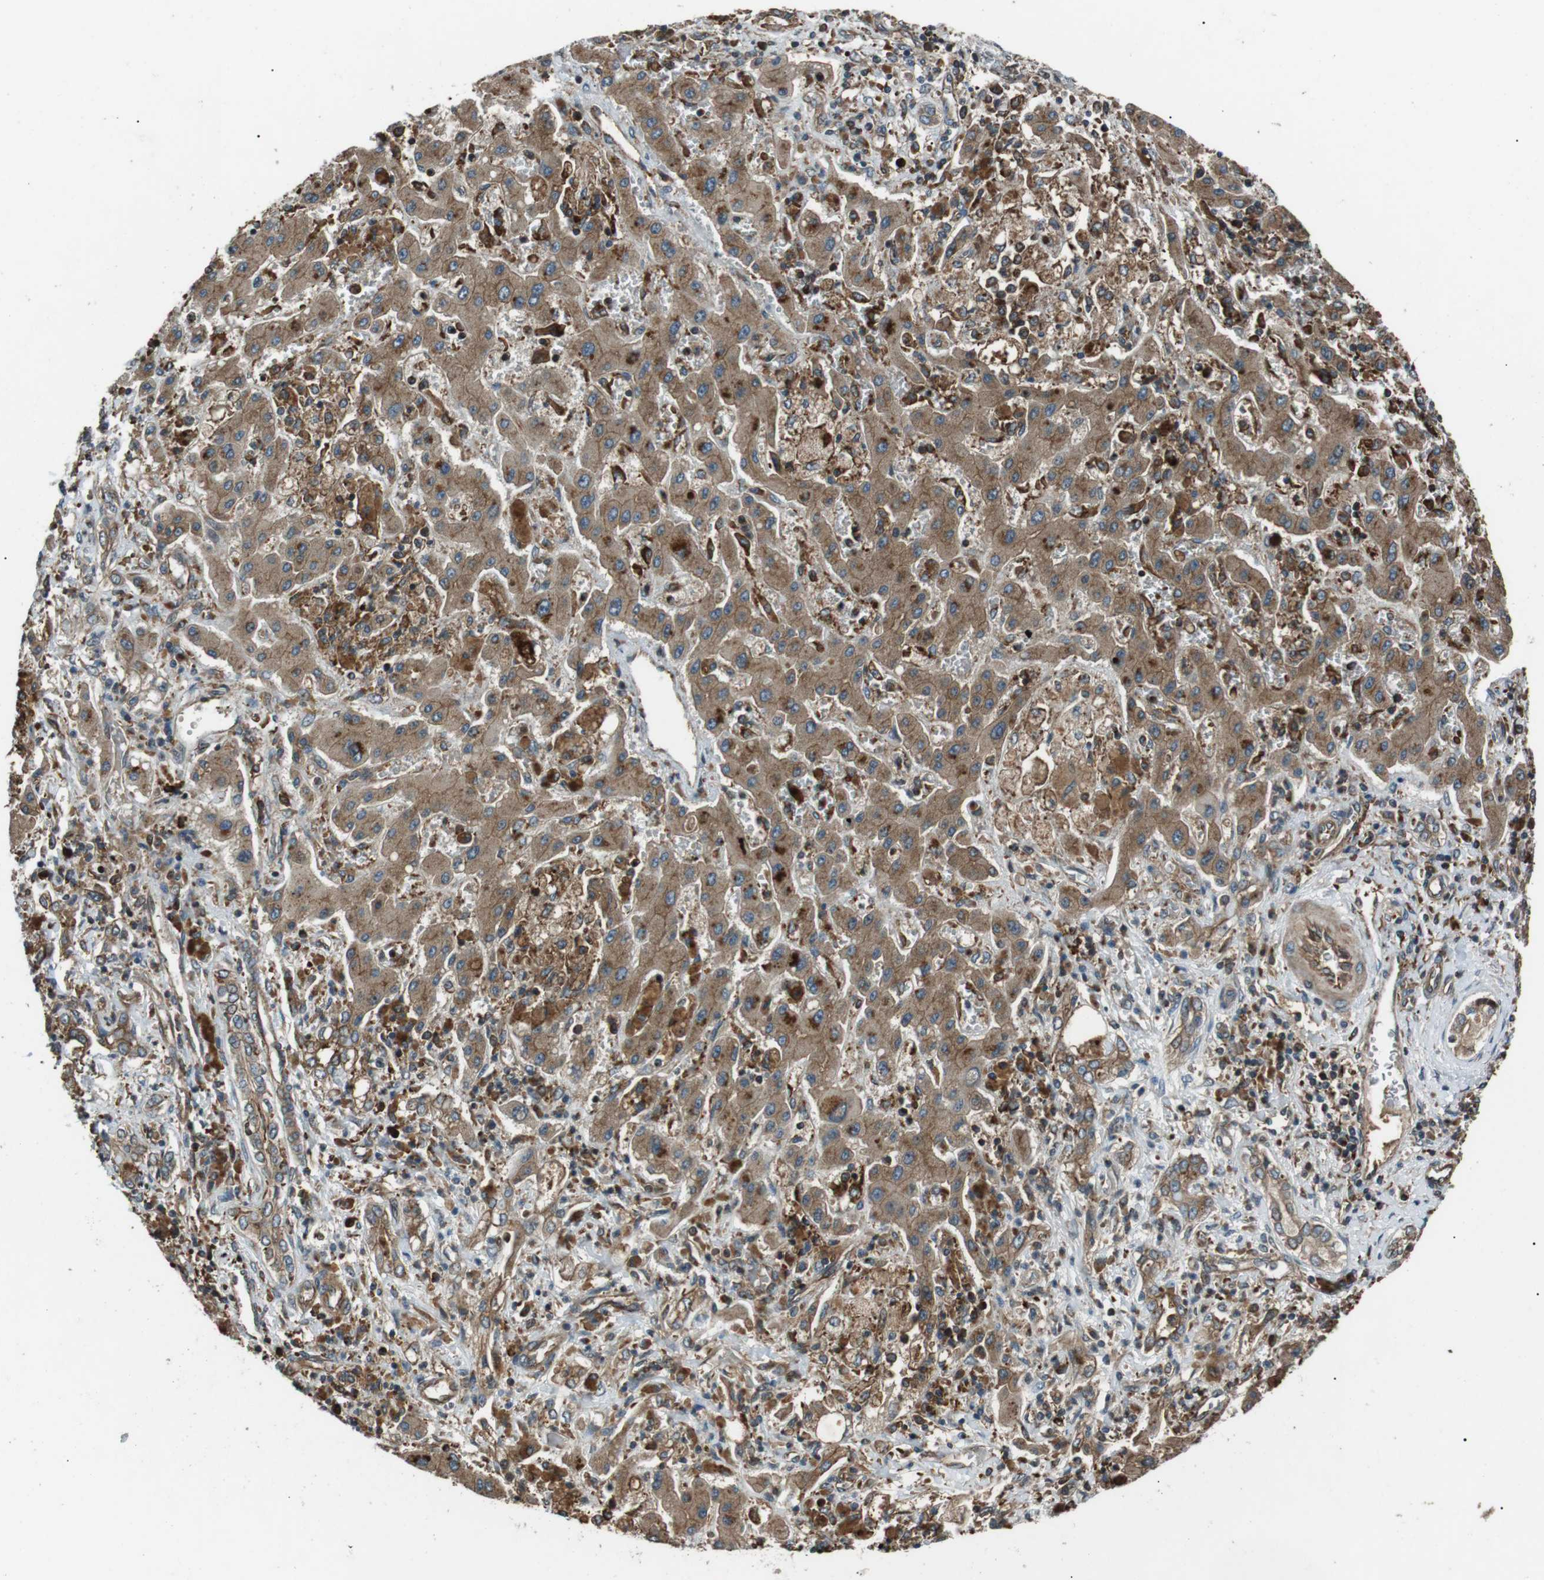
{"staining": {"intensity": "moderate", "quantity": ">75%", "location": "cytoplasmic/membranous"}, "tissue": "liver cancer", "cell_type": "Tumor cells", "image_type": "cancer", "snomed": [{"axis": "morphology", "description": "Cholangiocarcinoma"}, {"axis": "topography", "description": "Liver"}], "caption": "Immunohistochemical staining of liver cancer (cholangiocarcinoma) displays medium levels of moderate cytoplasmic/membranous protein positivity in approximately >75% of tumor cells.", "gene": "GPR161", "patient": {"sex": "male", "age": 50}}